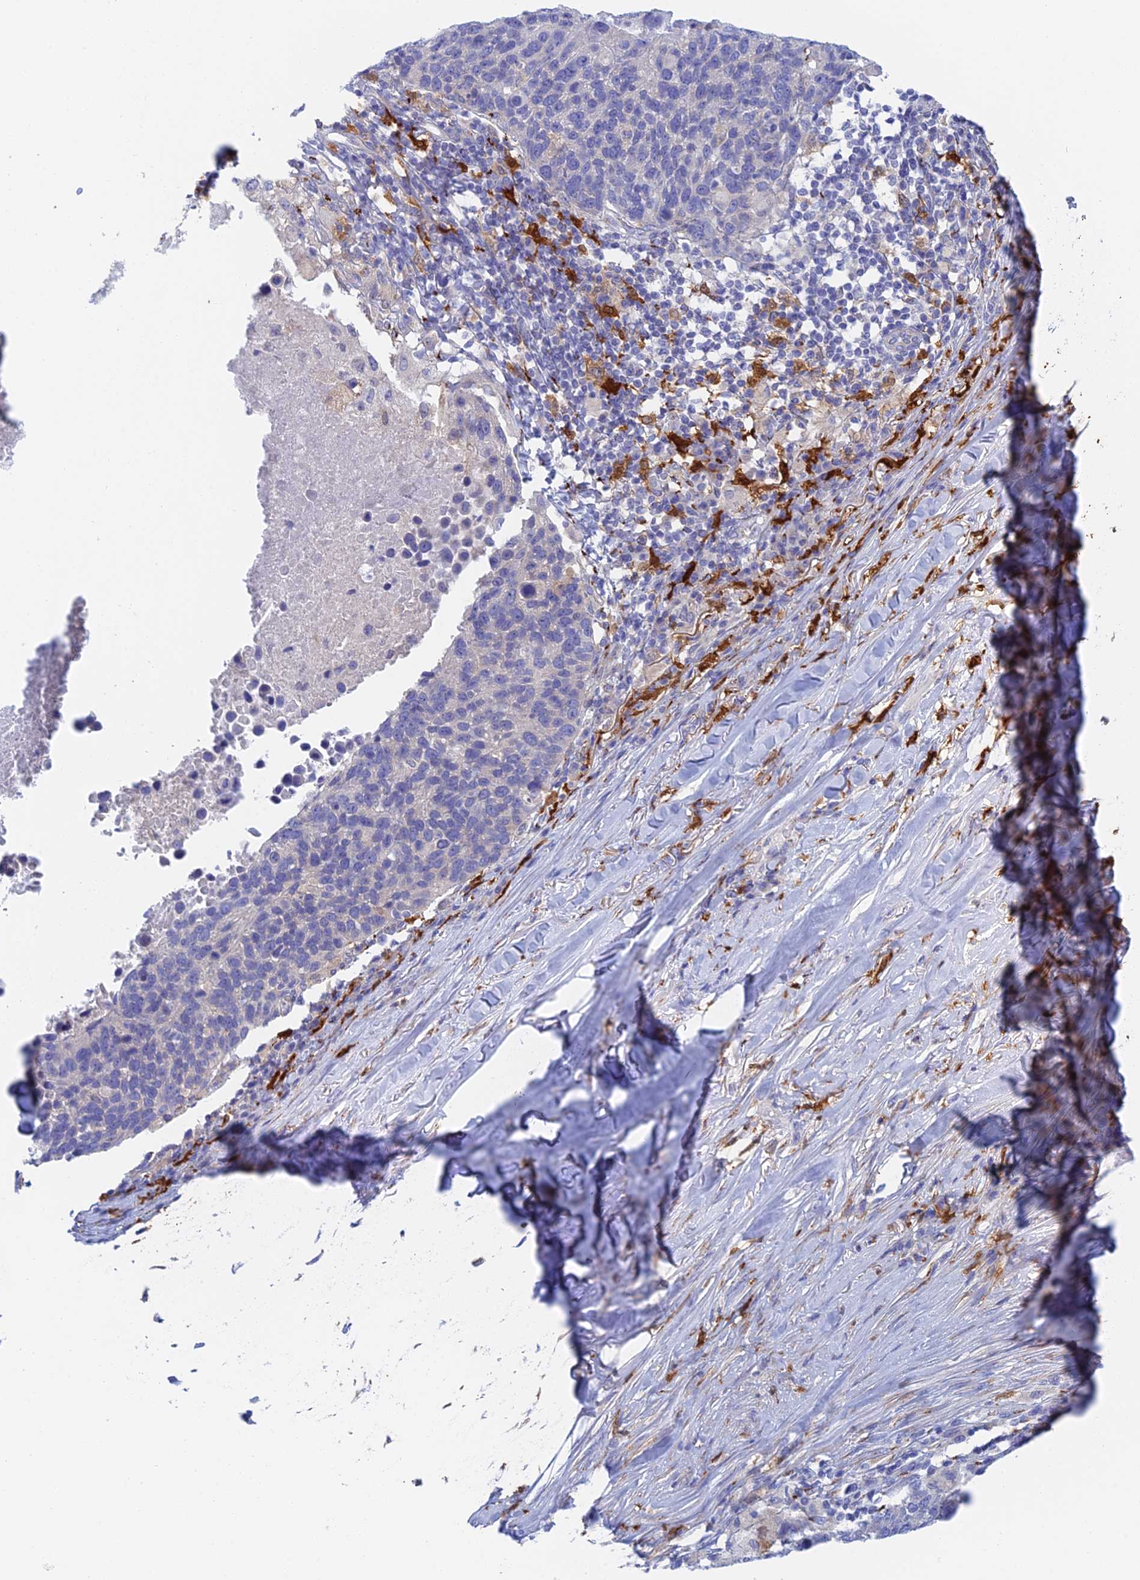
{"staining": {"intensity": "negative", "quantity": "none", "location": "none"}, "tissue": "lung cancer", "cell_type": "Tumor cells", "image_type": "cancer", "snomed": [{"axis": "morphology", "description": "Normal tissue, NOS"}, {"axis": "morphology", "description": "Squamous cell carcinoma, NOS"}, {"axis": "topography", "description": "Lymph node"}, {"axis": "topography", "description": "Lung"}], "caption": "Lung cancer (squamous cell carcinoma) was stained to show a protein in brown. There is no significant staining in tumor cells.", "gene": "SLC24A3", "patient": {"sex": "male", "age": 66}}